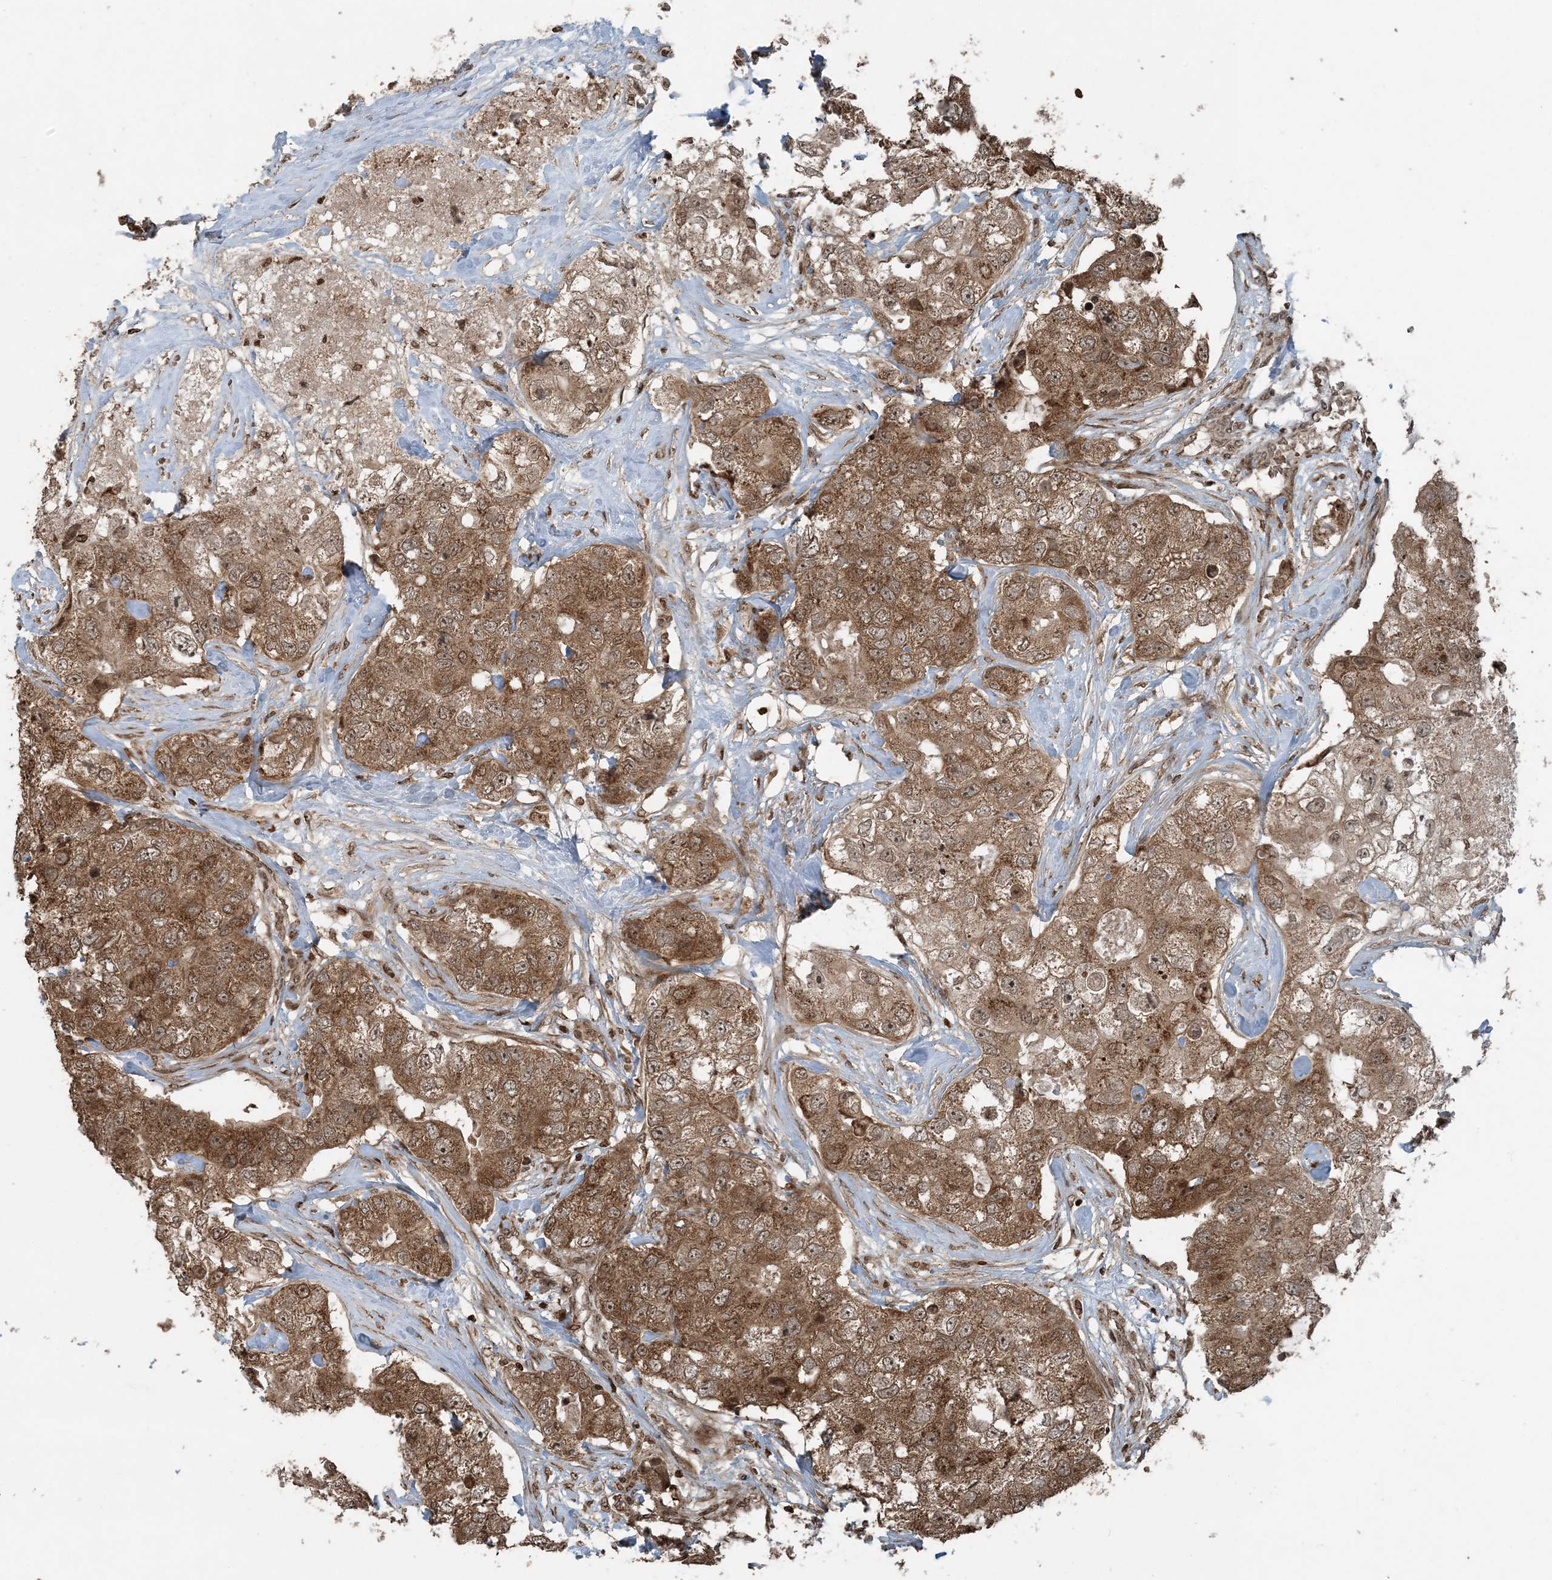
{"staining": {"intensity": "moderate", "quantity": ">75%", "location": "cytoplasmic/membranous"}, "tissue": "breast cancer", "cell_type": "Tumor cells", "image_type": "cancer", "snomed": [{"axis": "morphology", "description": "Duct carcinoma"}, {"axis": "topography", "description": "Breast"}], "caption": "This is a micrograph of IHC staining of breast invasive ductal carcinoma, which shows moderate positivity in the cytoplasmic/membranous of tumor cells.", "gene": "ZFAND2B", "patient": {"sex": "female", "age": 62}}